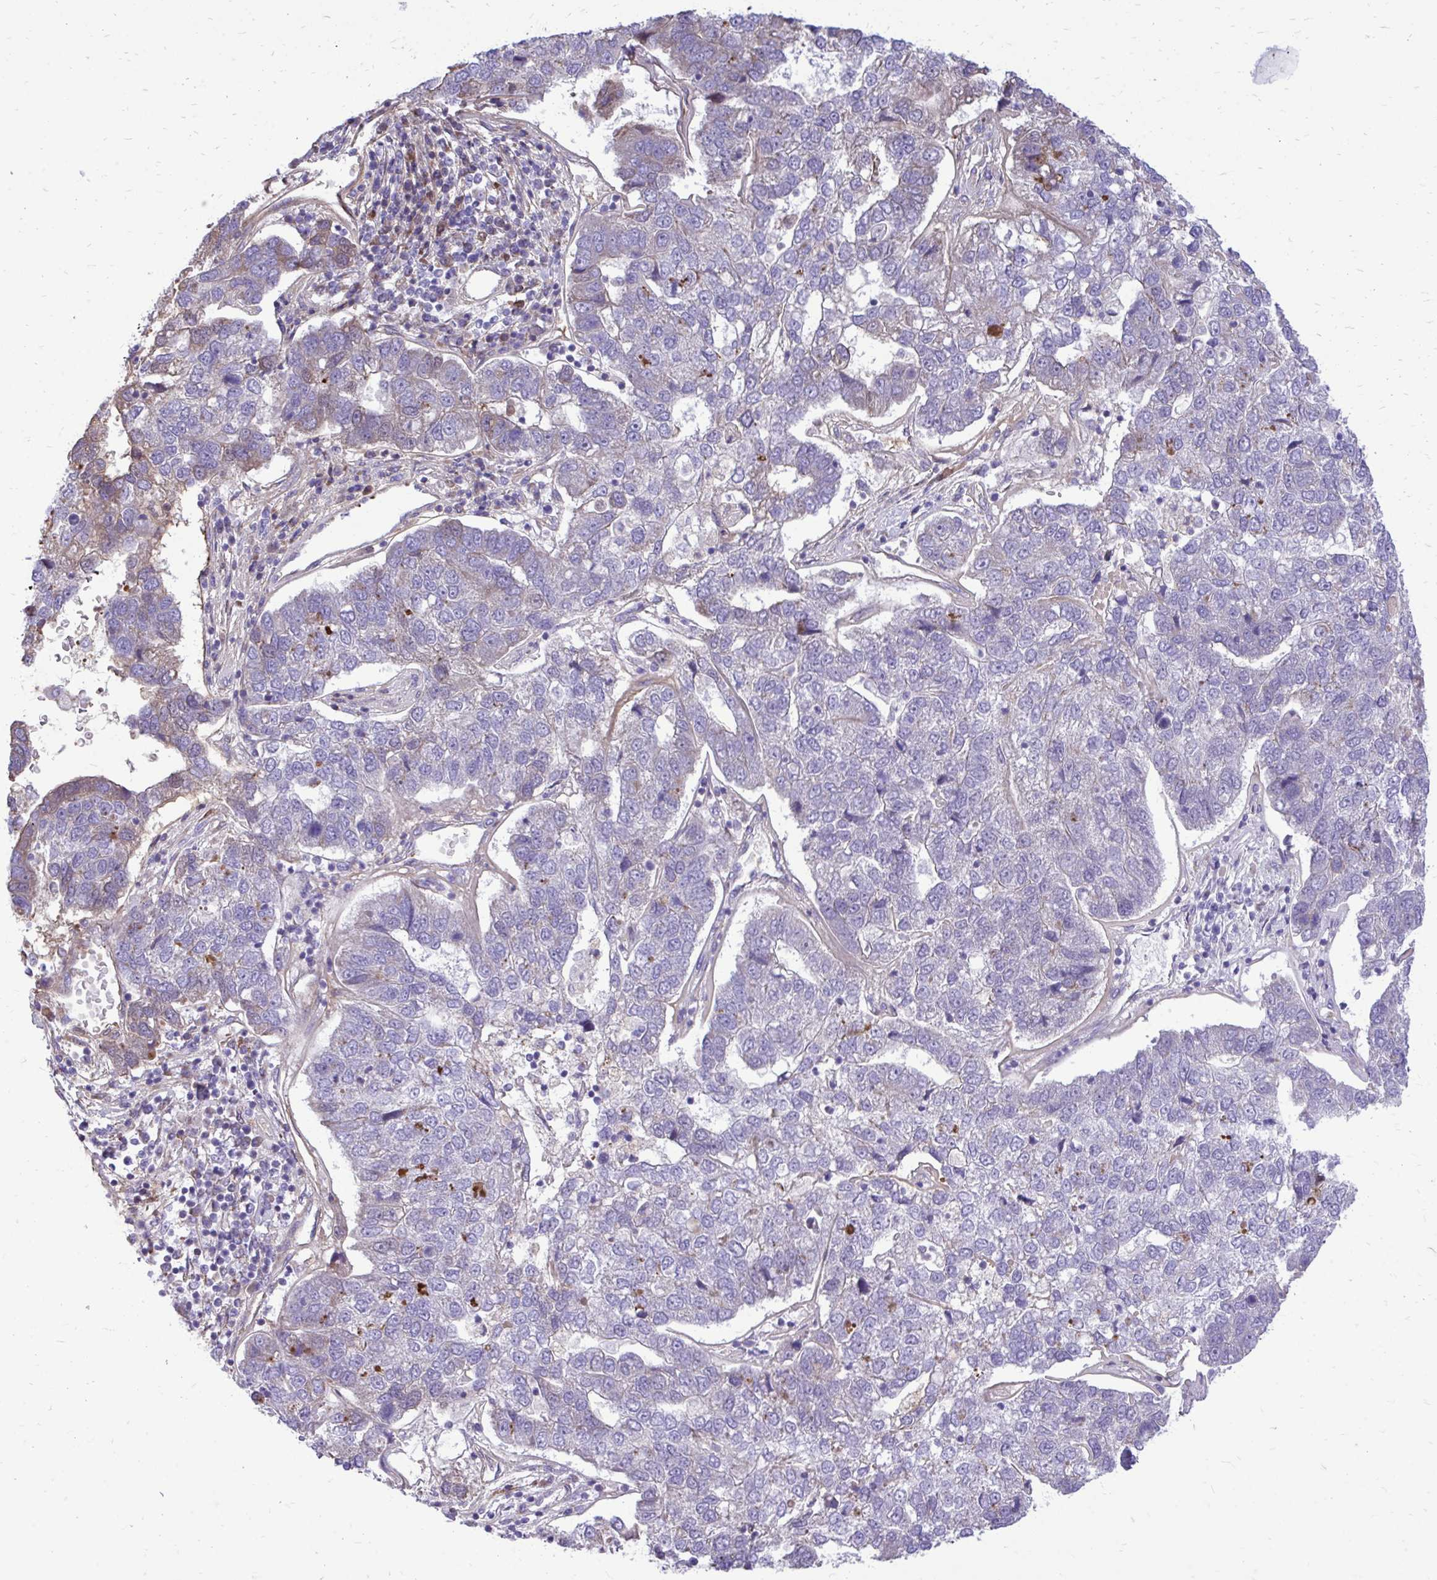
{"staining": {"intensity": "negative", "quantity": "none", "location": "none"}, "tissue": "pancreatic cancer", "cell_type": "Tumor cells", "image_type": "cancer", "snomed": [{"axis": "morphology", "description": "Adenocarcinoma, NOS"}, {"axis": "topography", "description": "Pancreas"}], "caption": "Immunohistochemical staining of human pancreatic cancer (adenocarcinoma) displays no significant positivity in tumor cells.", "gene": "ATP13A2", "patient": {"sex": "female", "age": 61}}